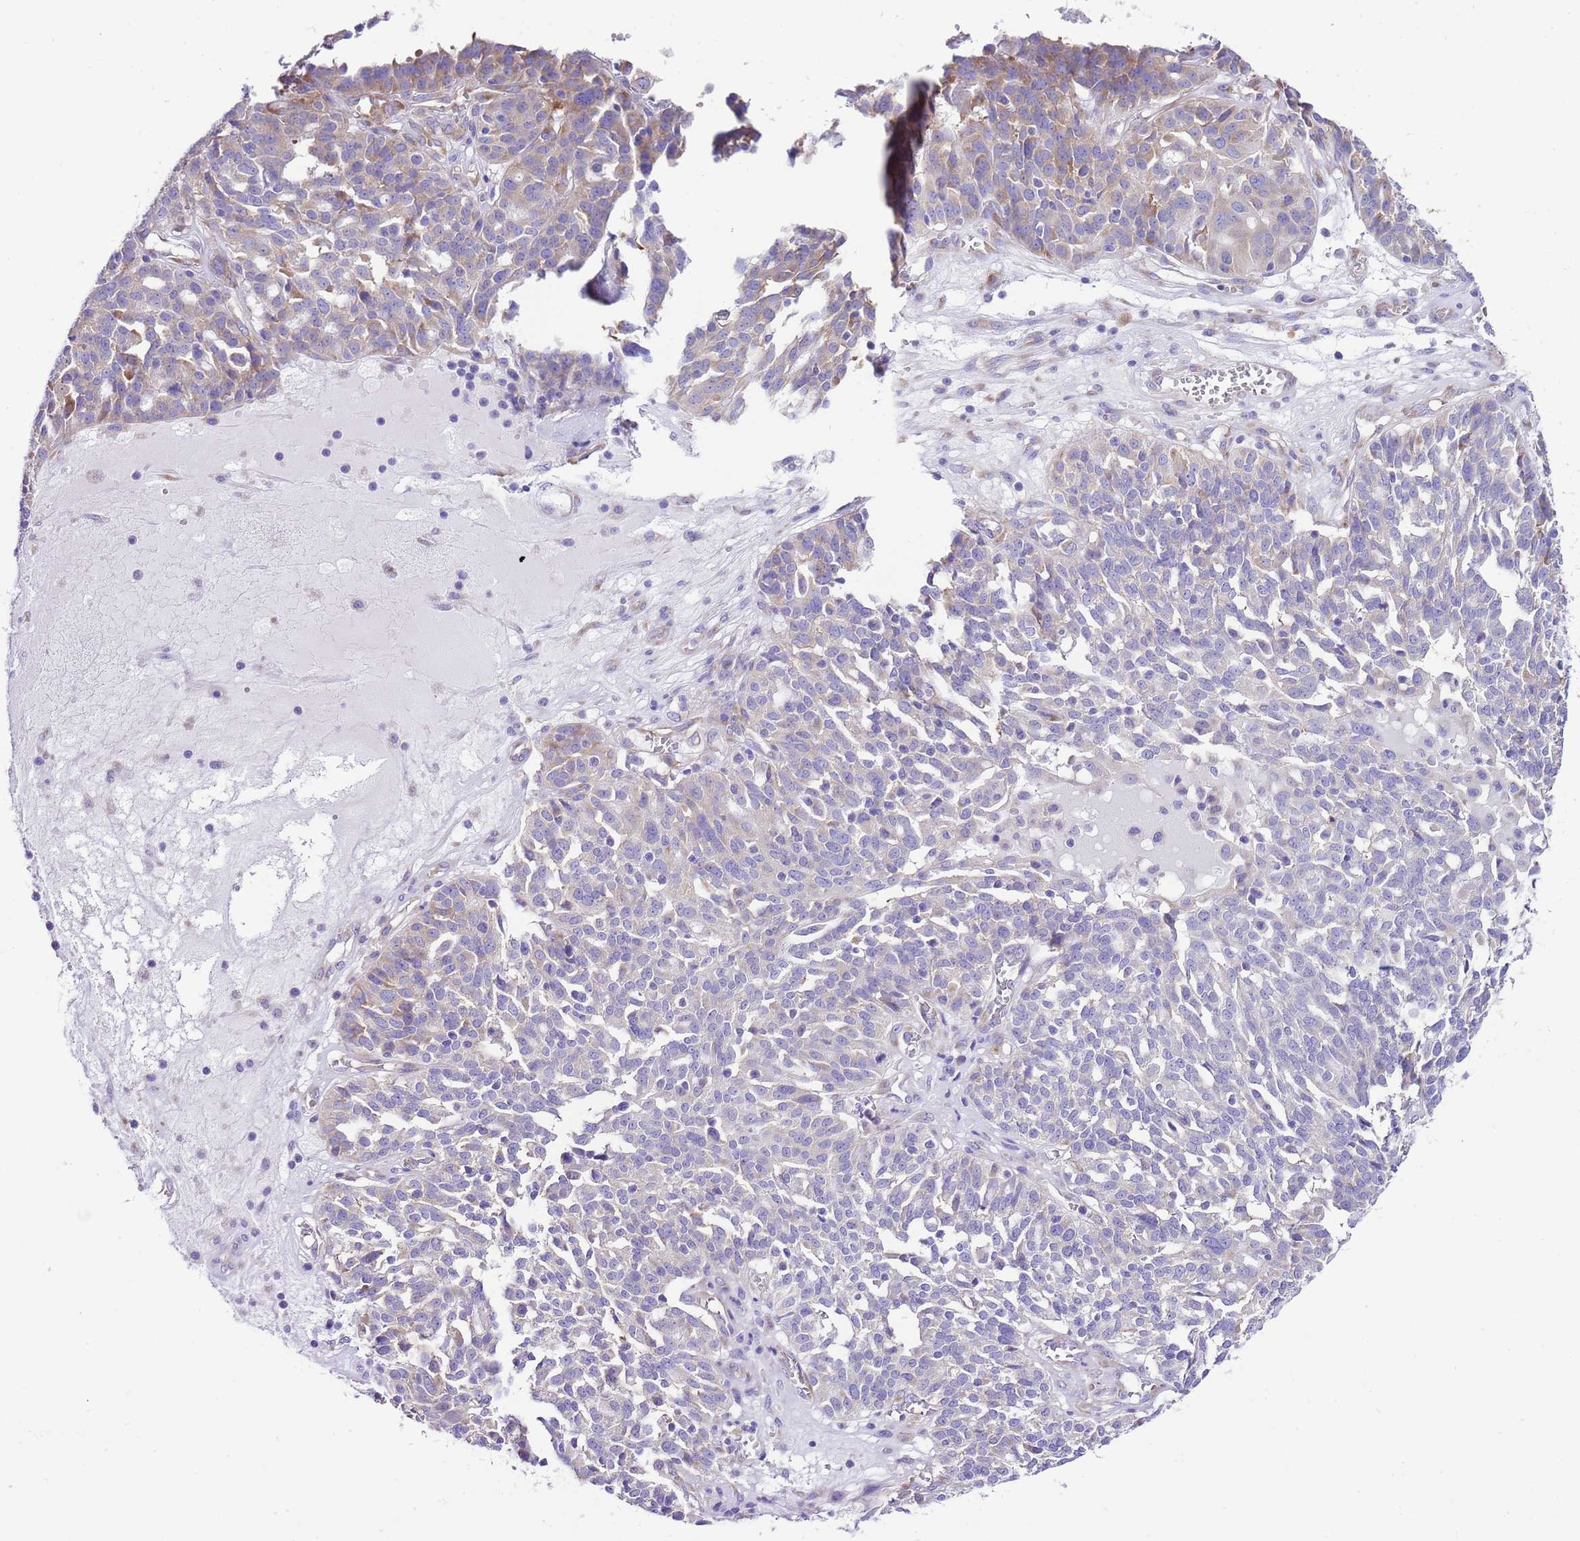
{"staining": {"intensity": "moderate", "quantity": "<25%", "location": "cytoplasmic/membranous"}, "tissue": "ovarian cancer", "cell_type": "Tumor cells", "image_type": "cancer", "snomed": [{"axis": "morphology", "description": "Cystadenocarcinoma, serous, NOS"}, {"axis": "topography", "description": "Ovary"}], "caption": "Tumor cells demonstrate low levels of moderate cytoplasmic/membranous positivity in about <25% of cells in human ovarian cancer.", "gene": "RPS10", "patient": {"sex": "female", "age": 59}}